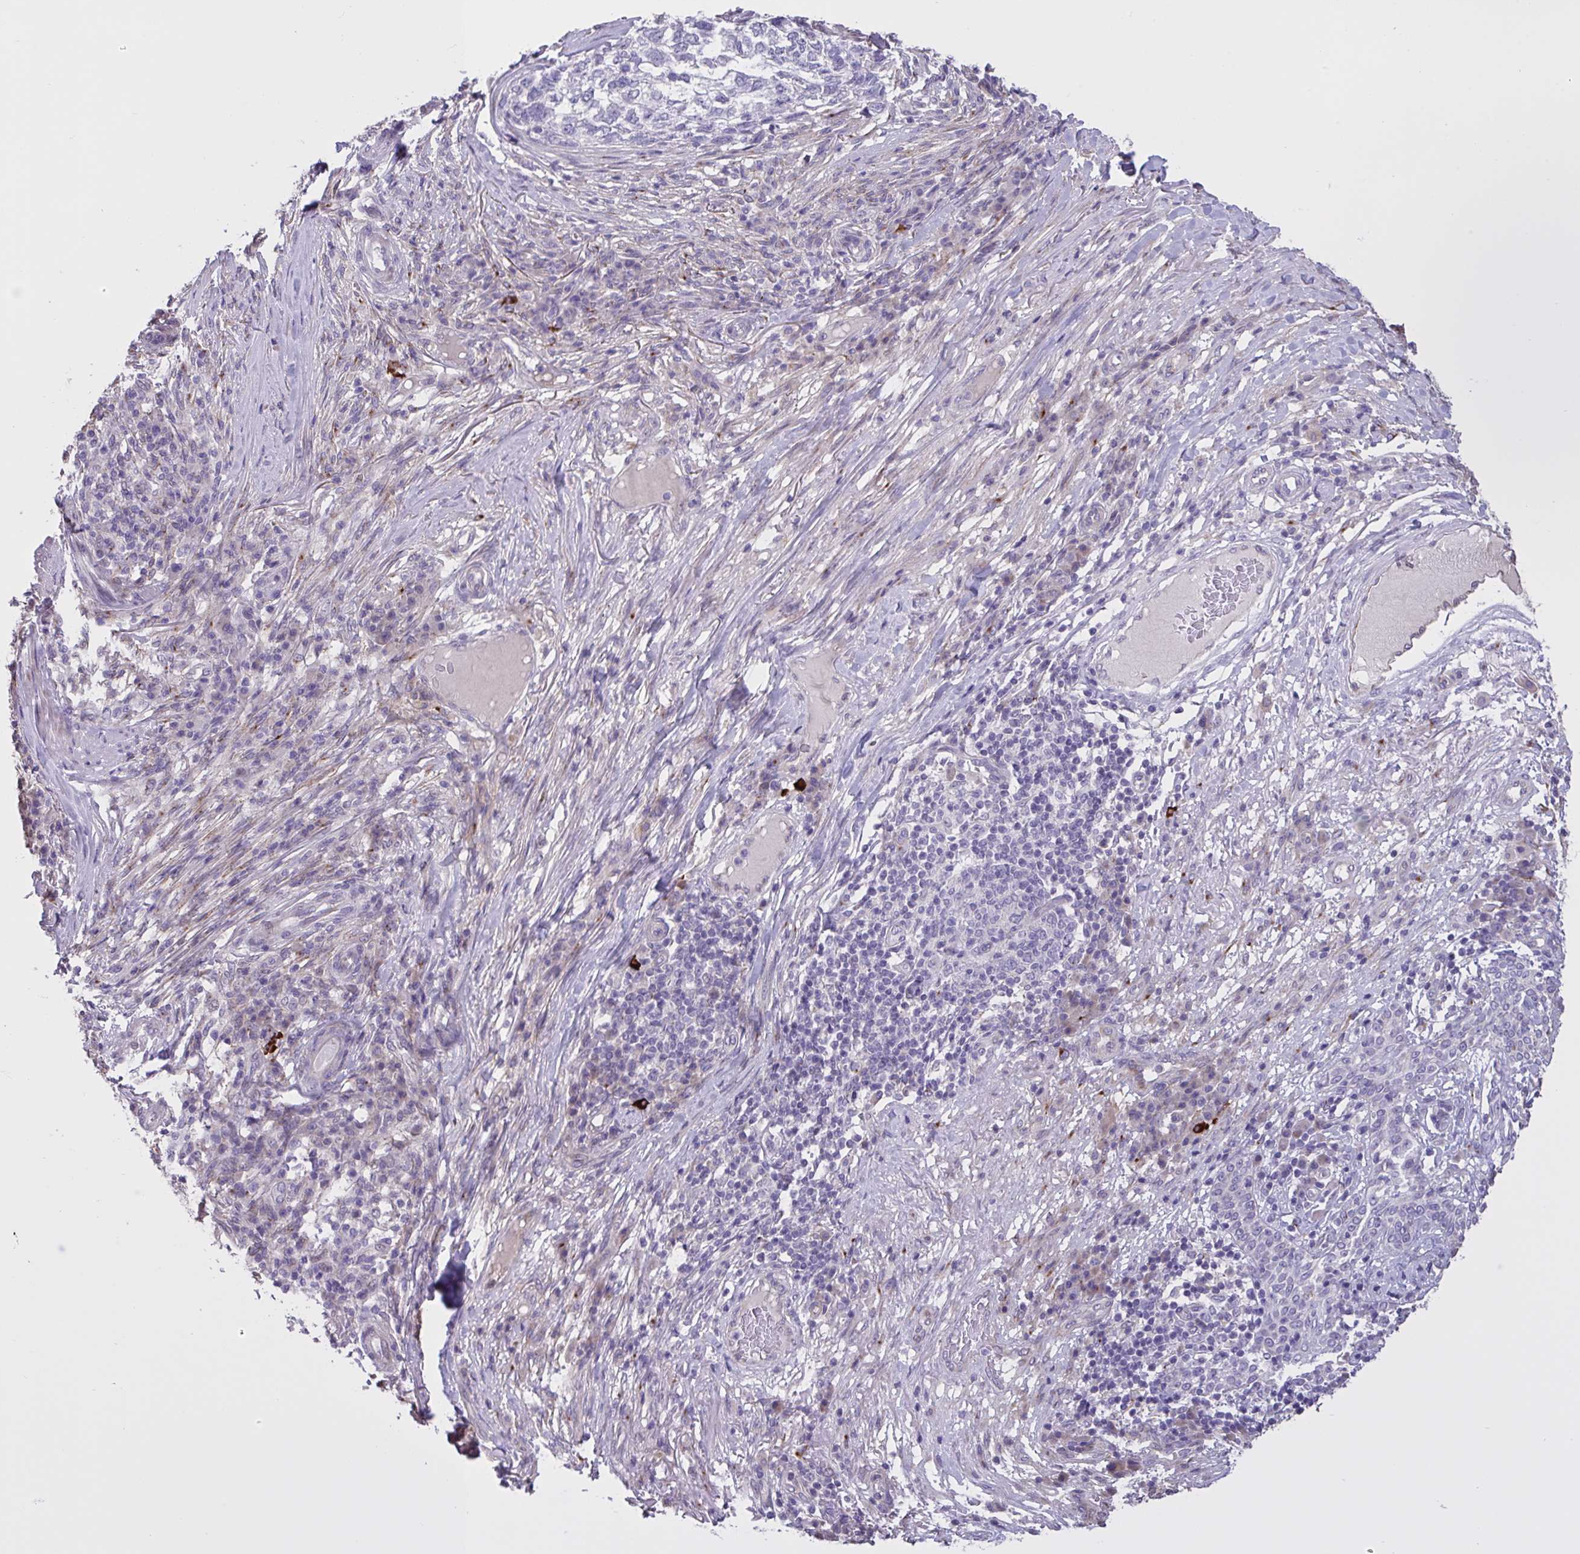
{"staining": {"intensity": "negative", "quantity": "none", "location": "none"}, "tissue": "skin cancer", "cell_type": "Tumor cells", "image_type": "cancer", "snomed": [{"axis": "morphology", "description": "Basal cell carcinoma"}, {"axis": "topography", "description": "Skin"}], "caption": "This is an immunohistochemistry (IHC) photomicrograph of skin cancer (basal cell carcinoma). There is no positivity in tumor cells.", "gene": "MRGPRX2", "patient": {"sex": "female", "age": 65}}